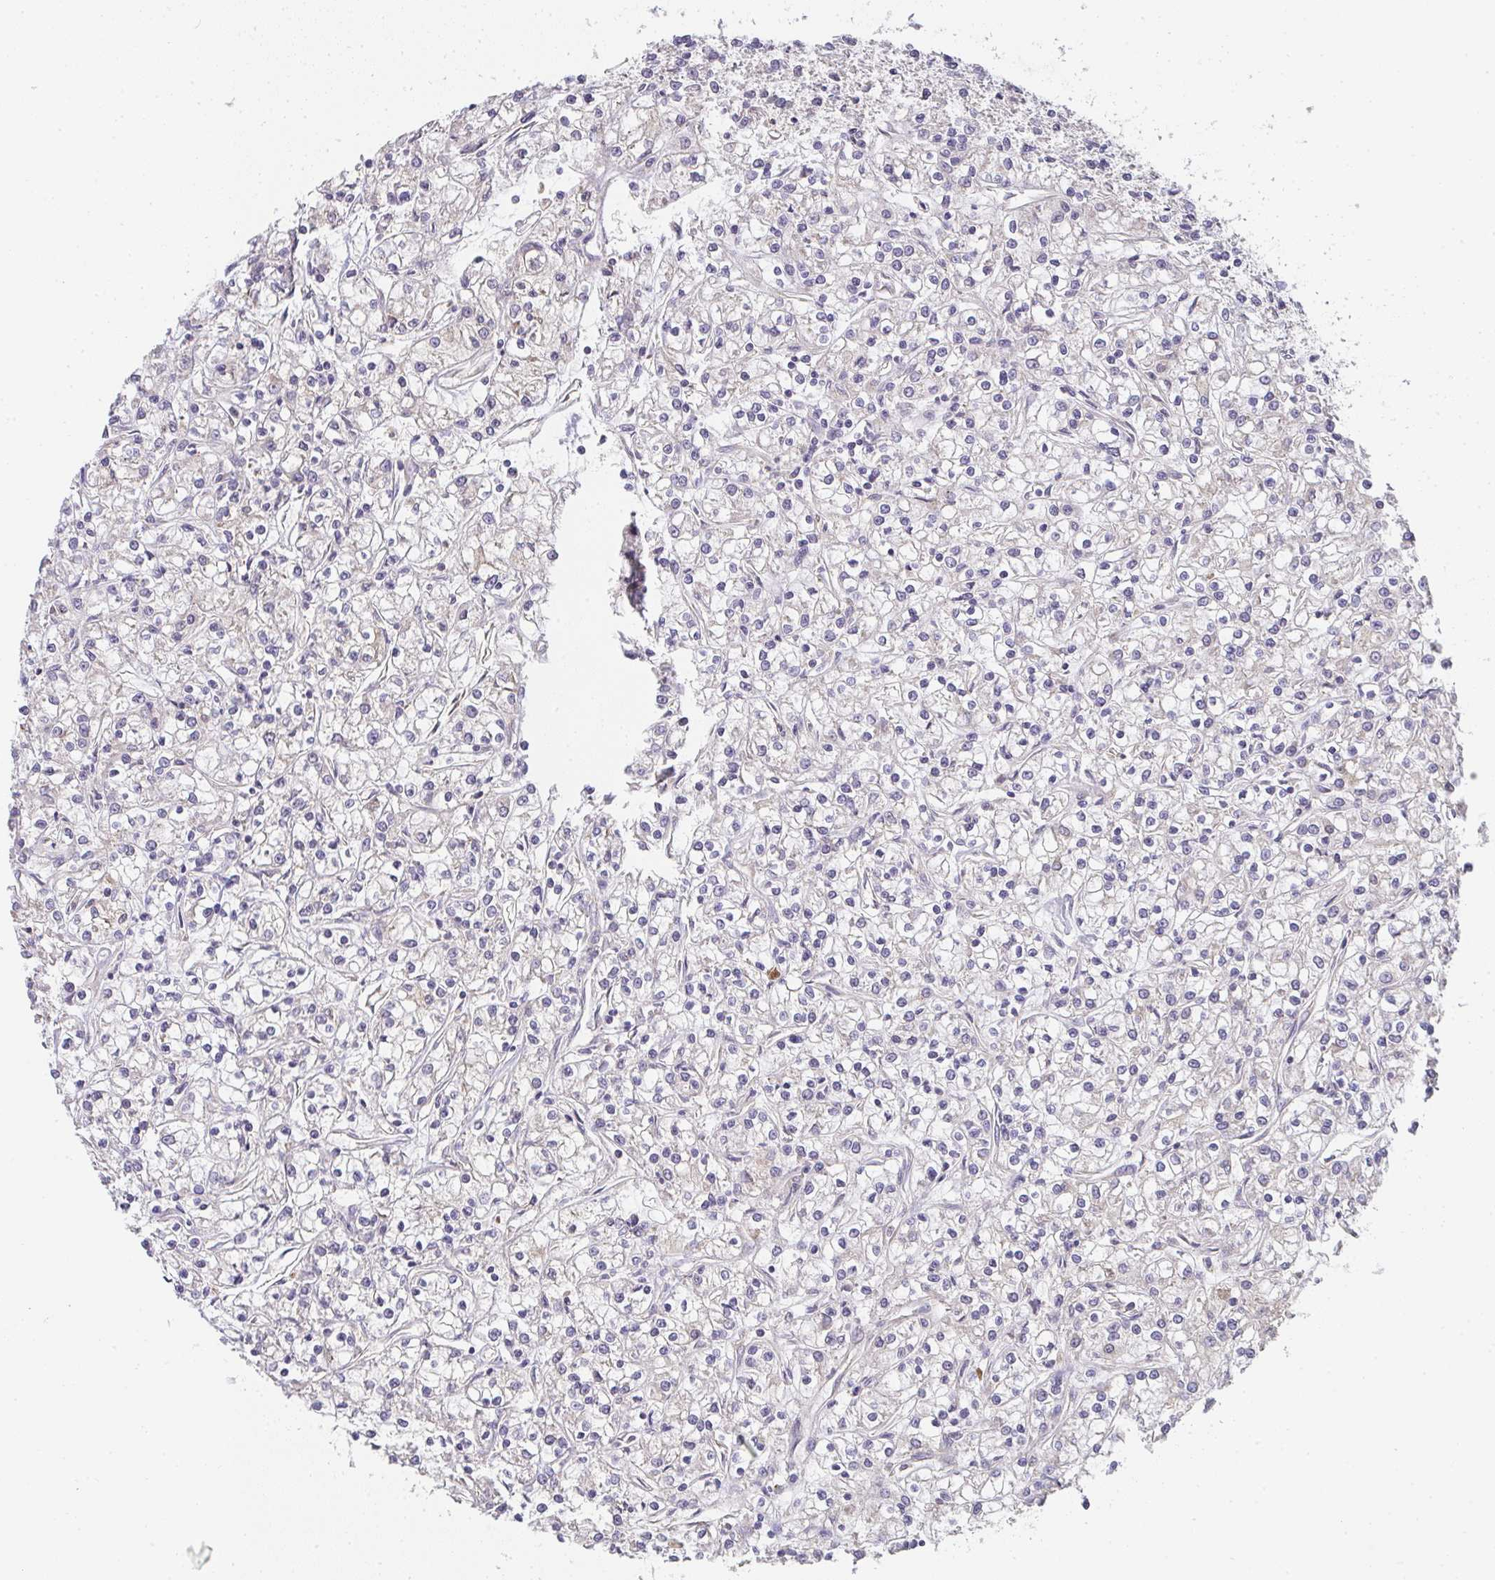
{"staining": {"intensity": "weak", "quantity": "25%-75%", "location": "cytoplasmic/membranous"}, "tissue": "renal cancer", "cell_type": "Tumor cells", "image_type": "cancer", "snomed": [{"axis": "morphology", "description": "Adenocarcinoma, NOS"}, {"axis": "topography", "description": "Kidney"}], "caption": "Immunohistochemistry (IHC) micrograph of human renal adenocarcinoma stained for a protein (brown), which displays low levels of weak cytoplasmic/membranous positivity in approximately 25%-75% of tumor cells.", "gene": "SLC35B3", "patient": {"sex": "female", "age": 59}}